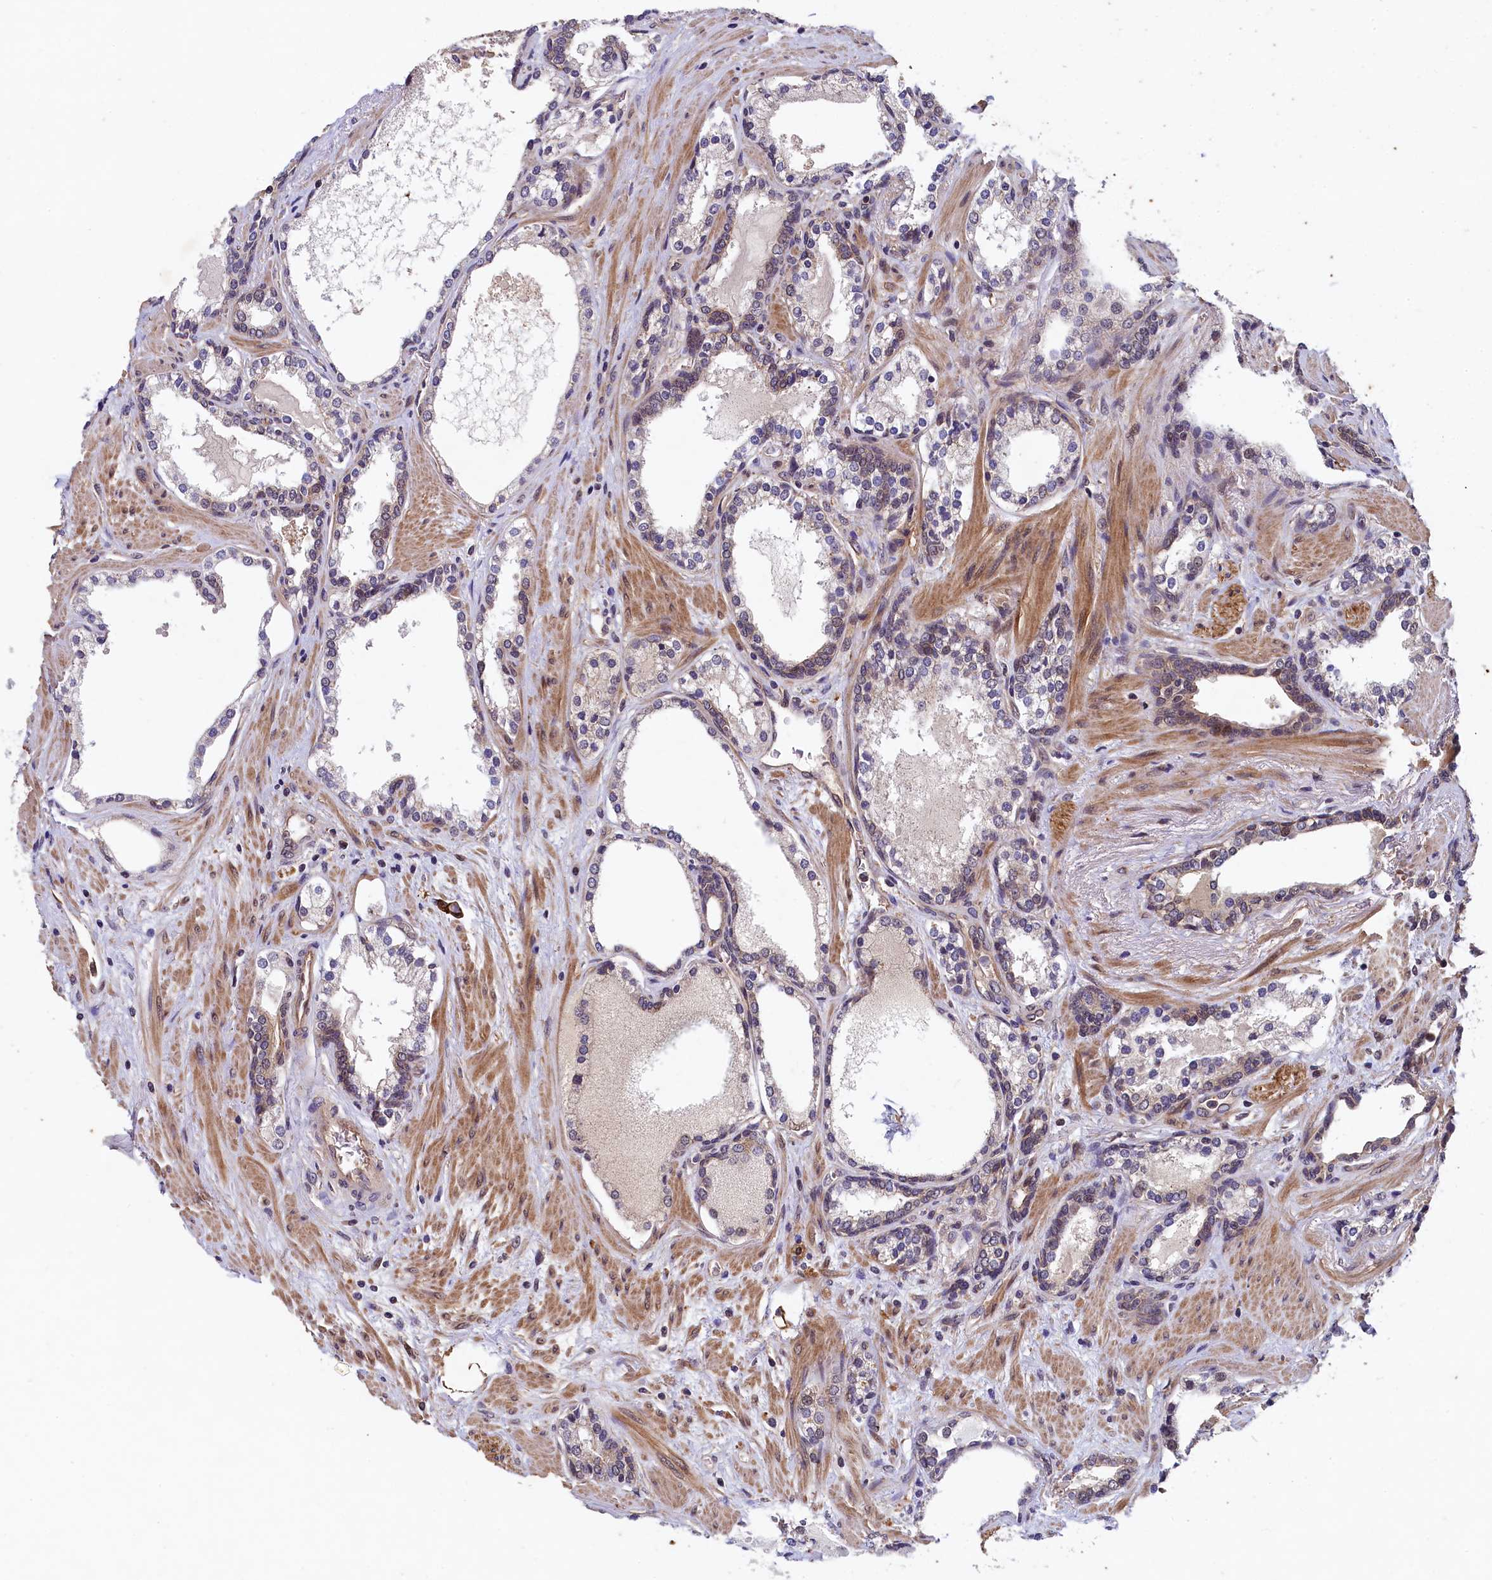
{"staining": {"intensity": "negative", "quantity": "none", "location": "none"}, "tissue": "prostate cancer", "cell_type": "Tumor cells", "image_type": "cancer", "snomed": [{"axis": "morphology", "description": "Adenocarcinoma, High grade"}, {"axis": "topography", "description": "Prostate"}], "caption": "Immunohistochemistry histopathology image of neoplastic tissue: human adenocarcinoma (high-grade) (prostate) stained with DAB (3,3'-diaminobenzidine) displays no significant protein staining in tumor cells.", "gene": "ARL14EP", "patient": {"sex": "male", "age": 58}}